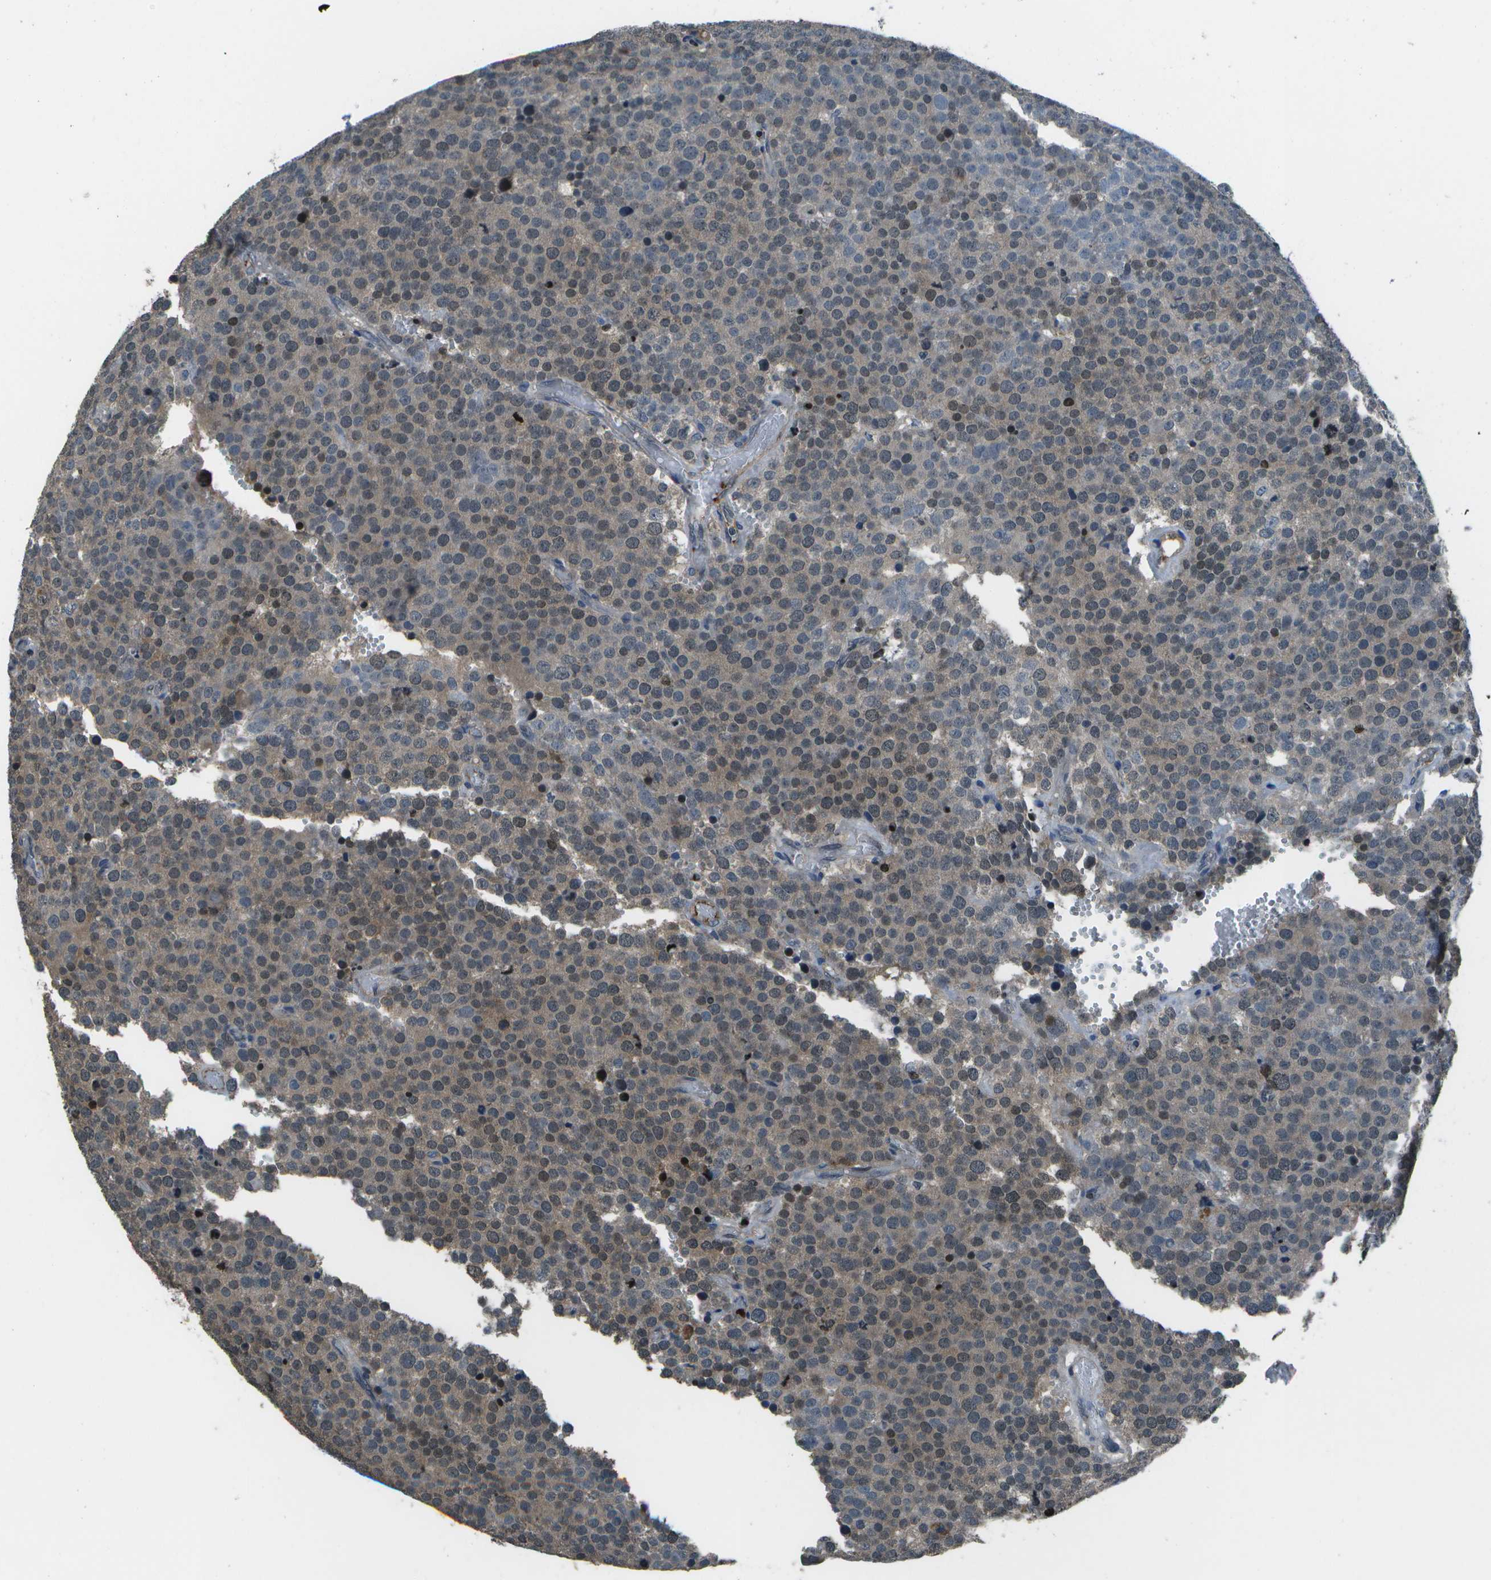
{"staining": {"intensity": "weak", "quantity": "25%-75%", "location": "nuclear"}, "tissue": "testis cancer", "cell_type": "Tumor cells", "image_type": "cancer", "snomed": [{"axis": "morphology", "description": "Normal tissue, NOS"}, {"axis": "morphology", "description": "Seminoma, NOS"}, {"axis": "topography", "description": "Testis"}], "caption": "About 25%-75% of tumor cells in human testis cancer (seminoma) demonstrate weak nuclear protein positivity as visualized by brown immunohistochemical staining.", "gene": "PDLIM1", "patient": {"sex": "male", "age": 71}}